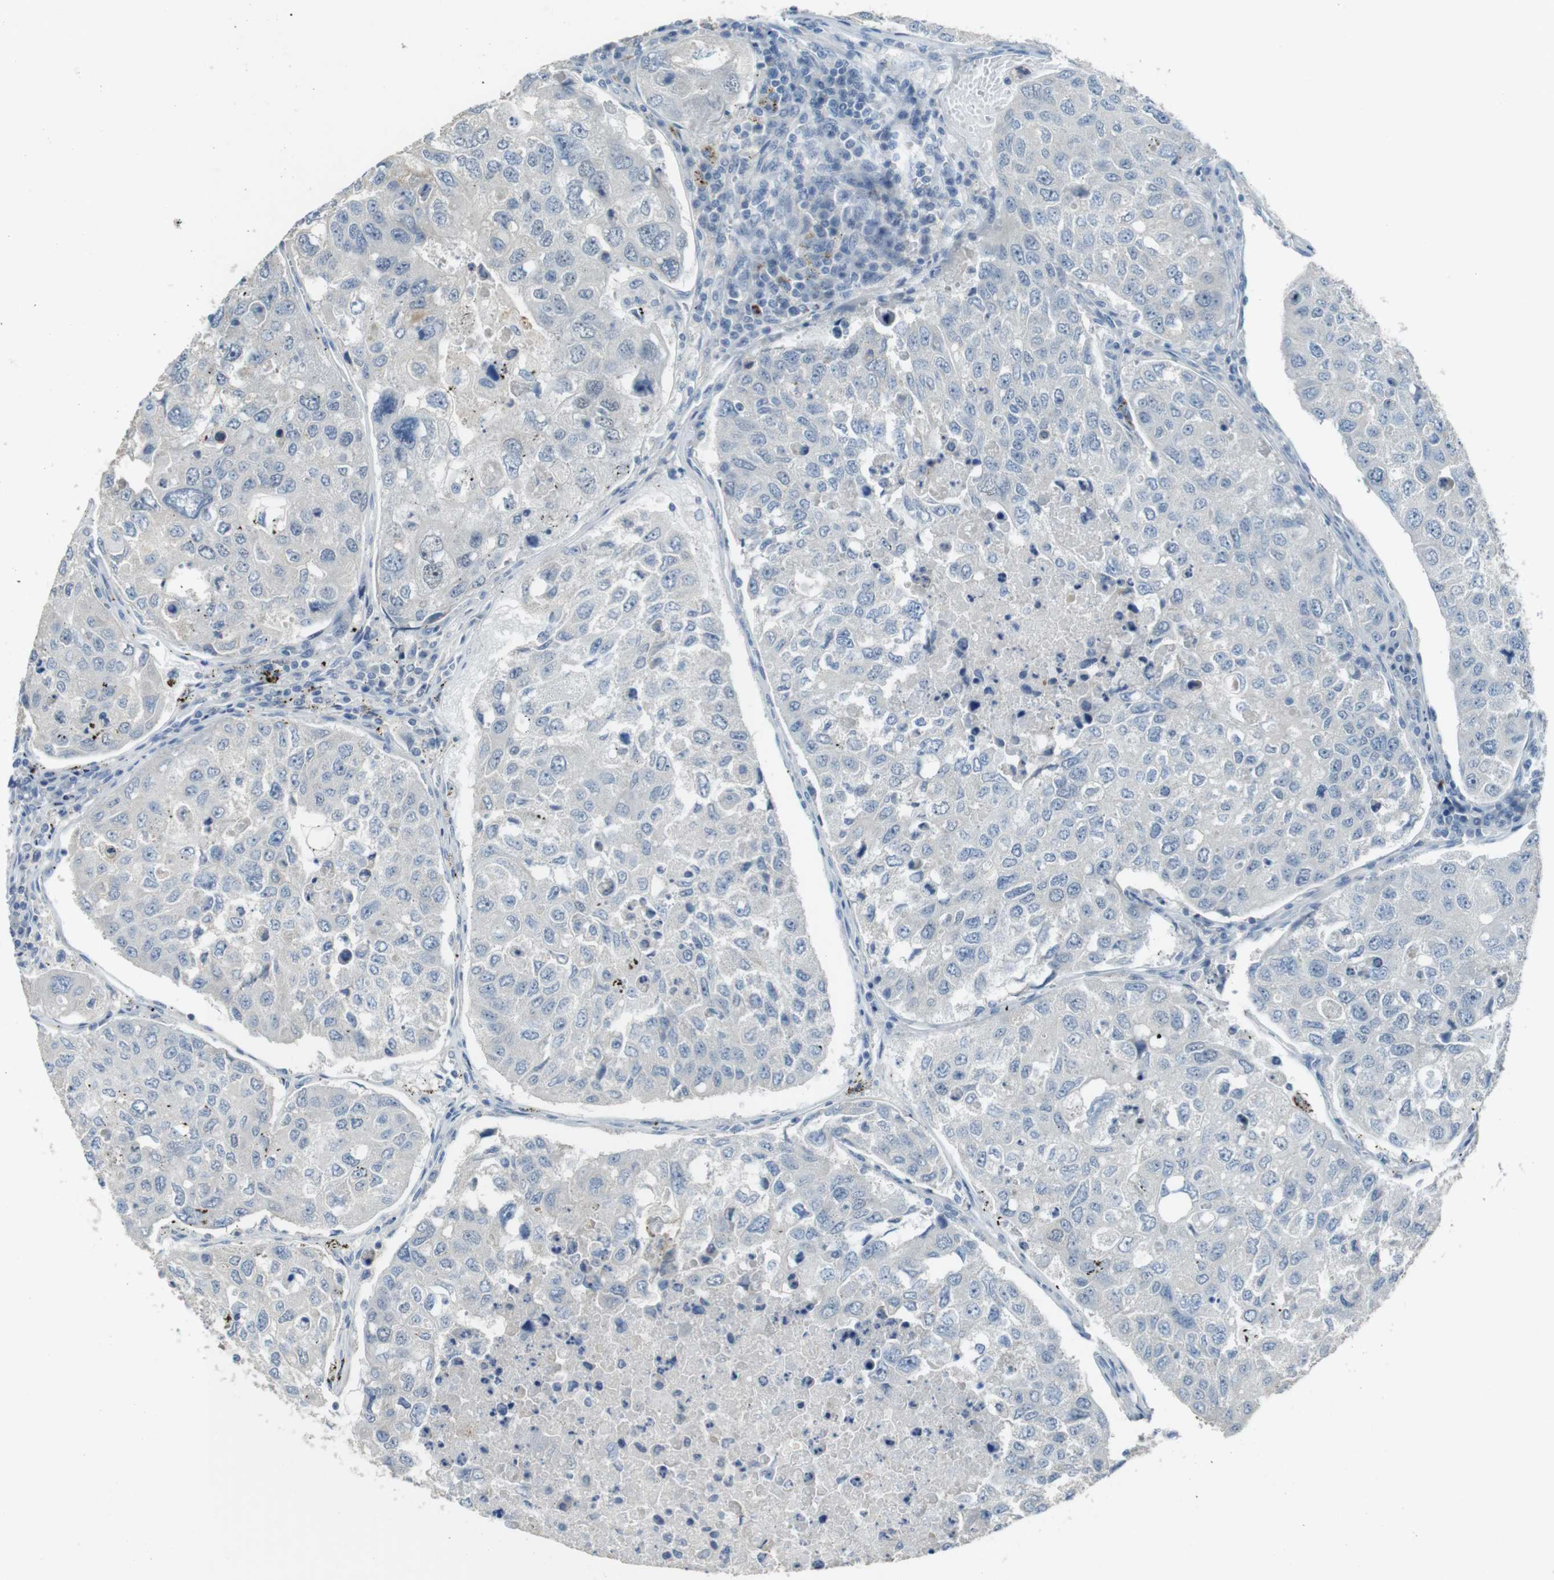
{"staining": {"intensity": "negative", "quantity": "none", "location": "none"}, "tissue": "urothelial cancer", "cell_type": "Tumor cells", "image_type": "cancer", "snomed": [{"axis": "morphology", "description": "Urothelial carcinoma, High grade"}, {"axis": "topography", "description": "Lymph node"}, {"axis": "topography", "description": "Urinary bladder"}], "caption": "Immunohistochemistry of human high-grade urothelial carcinoma displays no expression in tumor cells. (Immunohistochemistry, brightfield microscopy, high magnification).", "gene": "ENTPD7", "patient": {"sex": "male", "age": 51}}